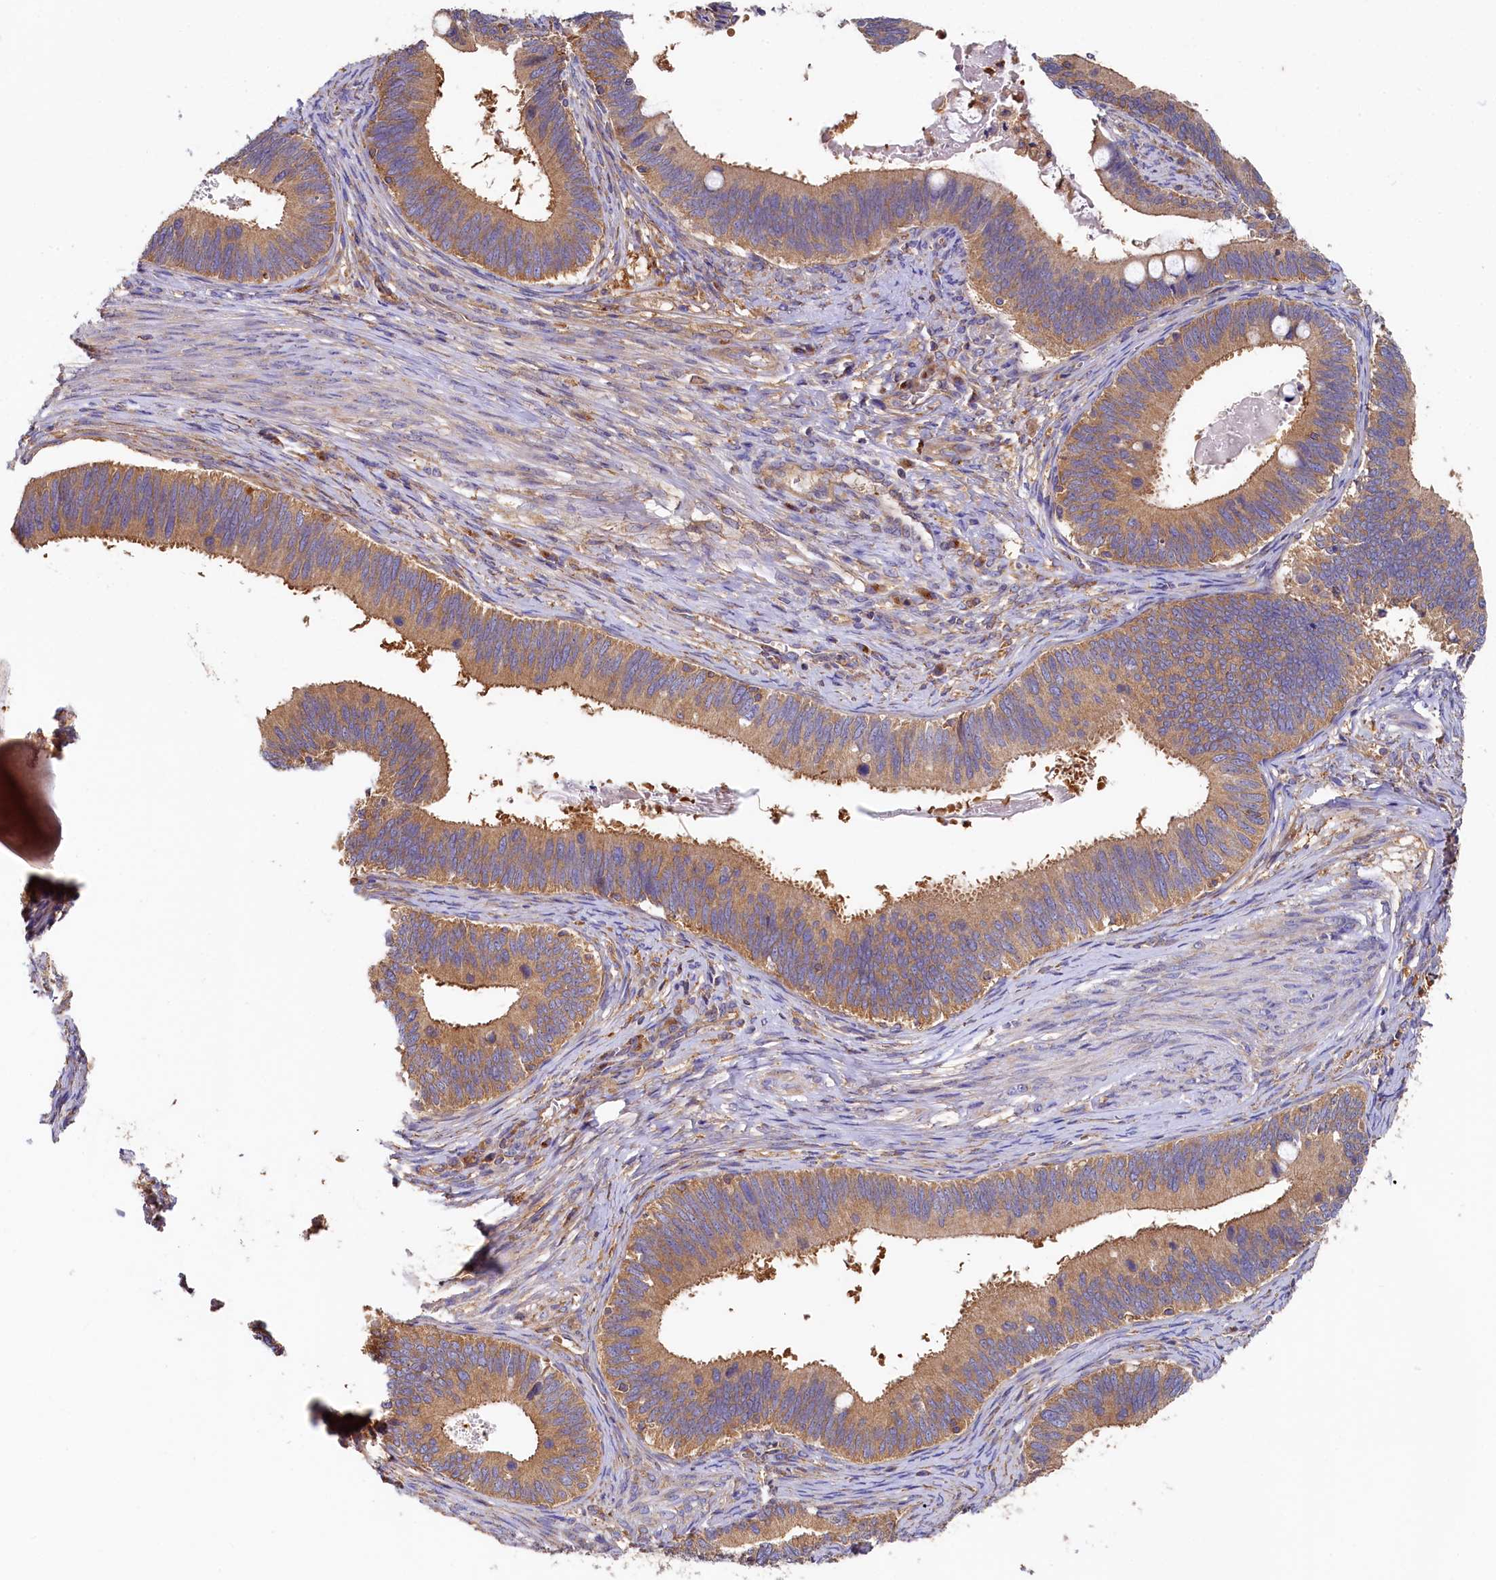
{"staining": {"intensity": "moderate", "quantity": "25%-75%", "location": "cytoplasmic/membranous"}, "tissue": "cervical cancer", "cell_type": "Tumor cells", "image_type": "cancer", "snomed": [{"axis": "morphology", "description": "Adenocarcinoma, NOS"}, {"axis": "topography", "description": "Cervix"}], "caption": "Immunohistochemistry (DAB) staining of cervical cancer (adenocarcinoma) demonstrates moderate cytoplasmic/membranous protein expression in approximately 25%-75% of tumor cells.", "gene": "PPIP5K1", "patient": {"sex": "female", "age": 42}}